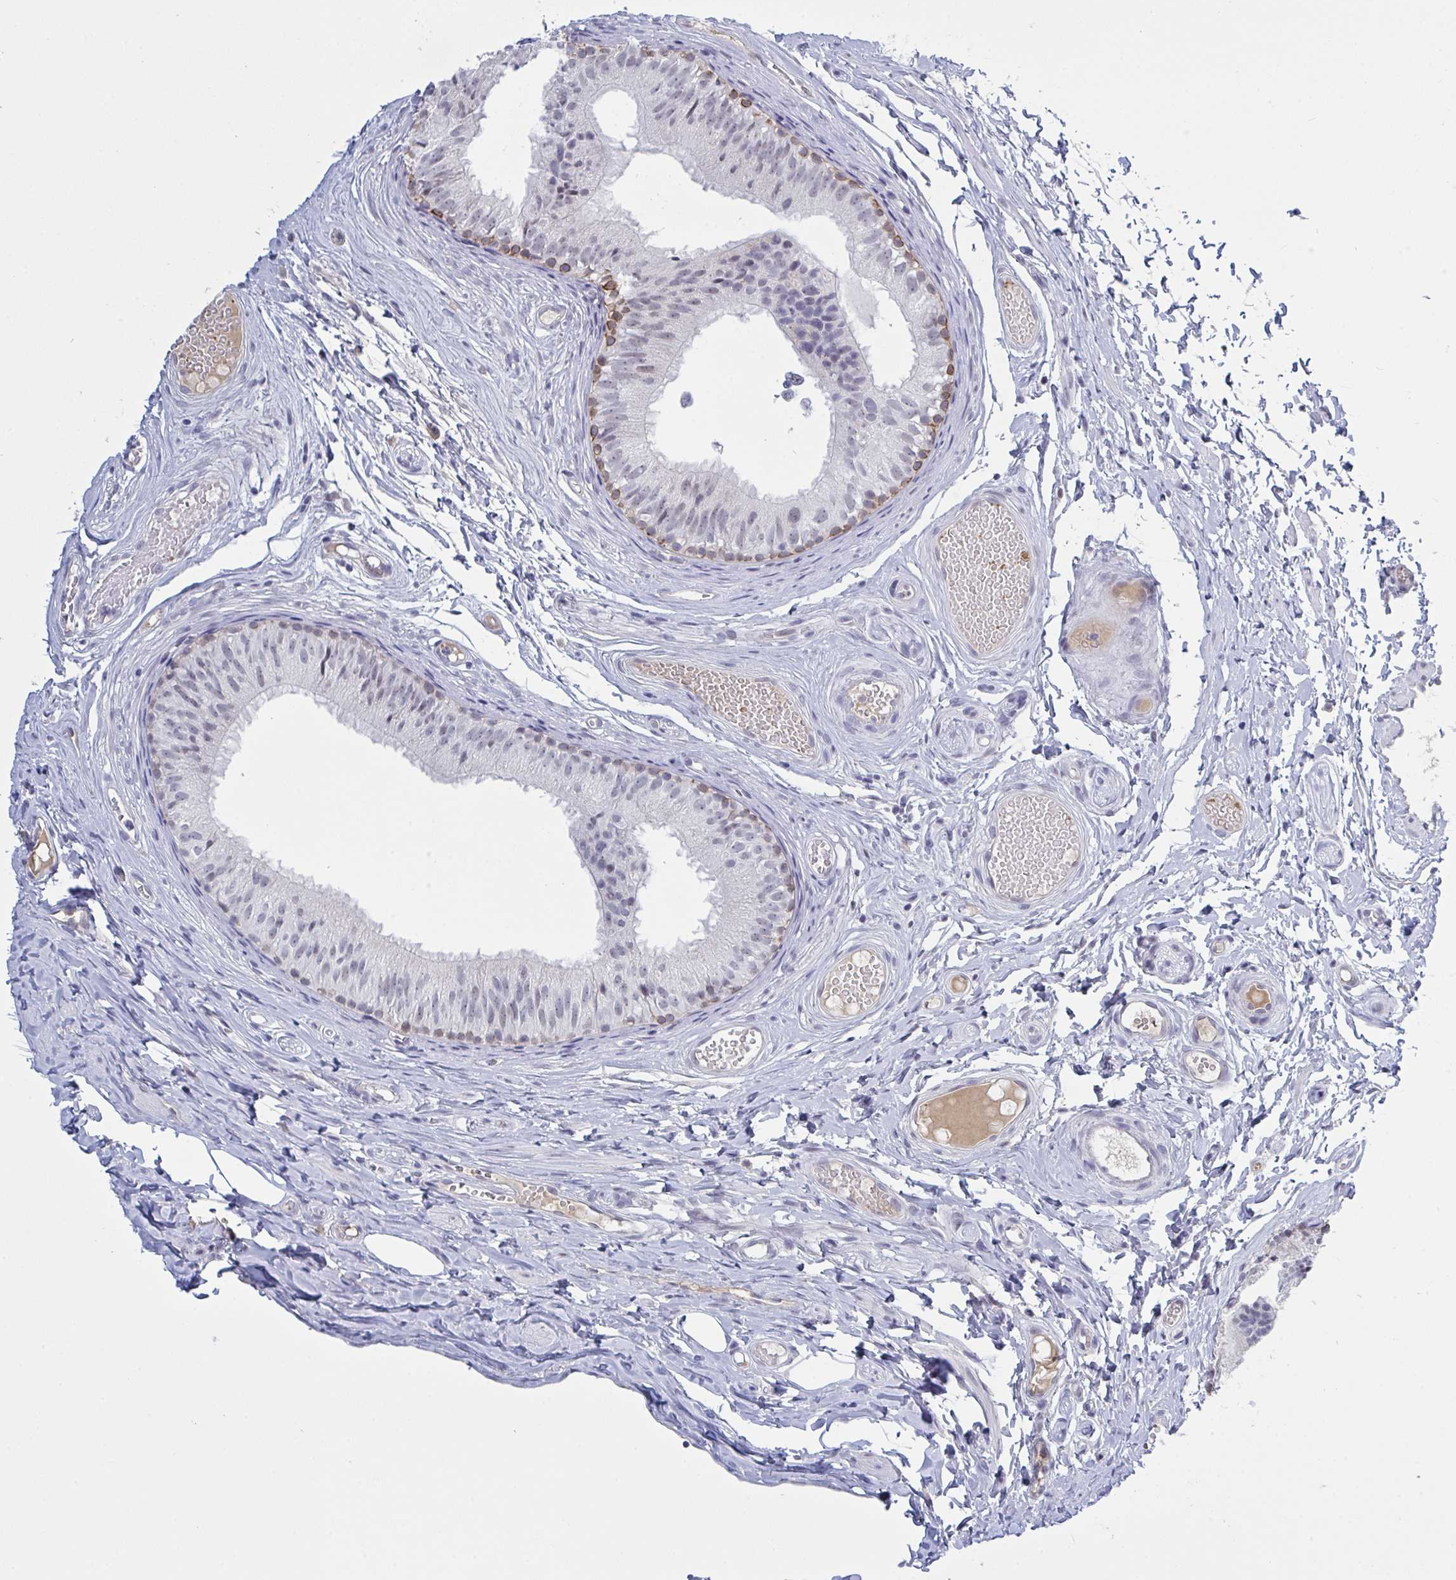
{"staining": {"intensity": "moderate", "quantity": "25%-75%", "location": "cytoplasmic/membranous"}, "tissue": "epididymis", "cell_type": "Glandular cells", "image_type": "normal", "snomed": [{"axis": "morphology", "description": "Normal tissue, NOS"}, {"axis": "morphology", "description": "Seminoma, NOS"}, {"axis": "topography", "description": "Testis"}, {"axis": "topography", "description": "Epididymis"}], "caption": "Immunohistochemical staining of benign epididymis reveals moderate cytoplasmic/membranous protein expression in approximately 25%-75% of glandular cells.", "gene": "KDM4D", "patient": {"sex": "male", "age": 34}}